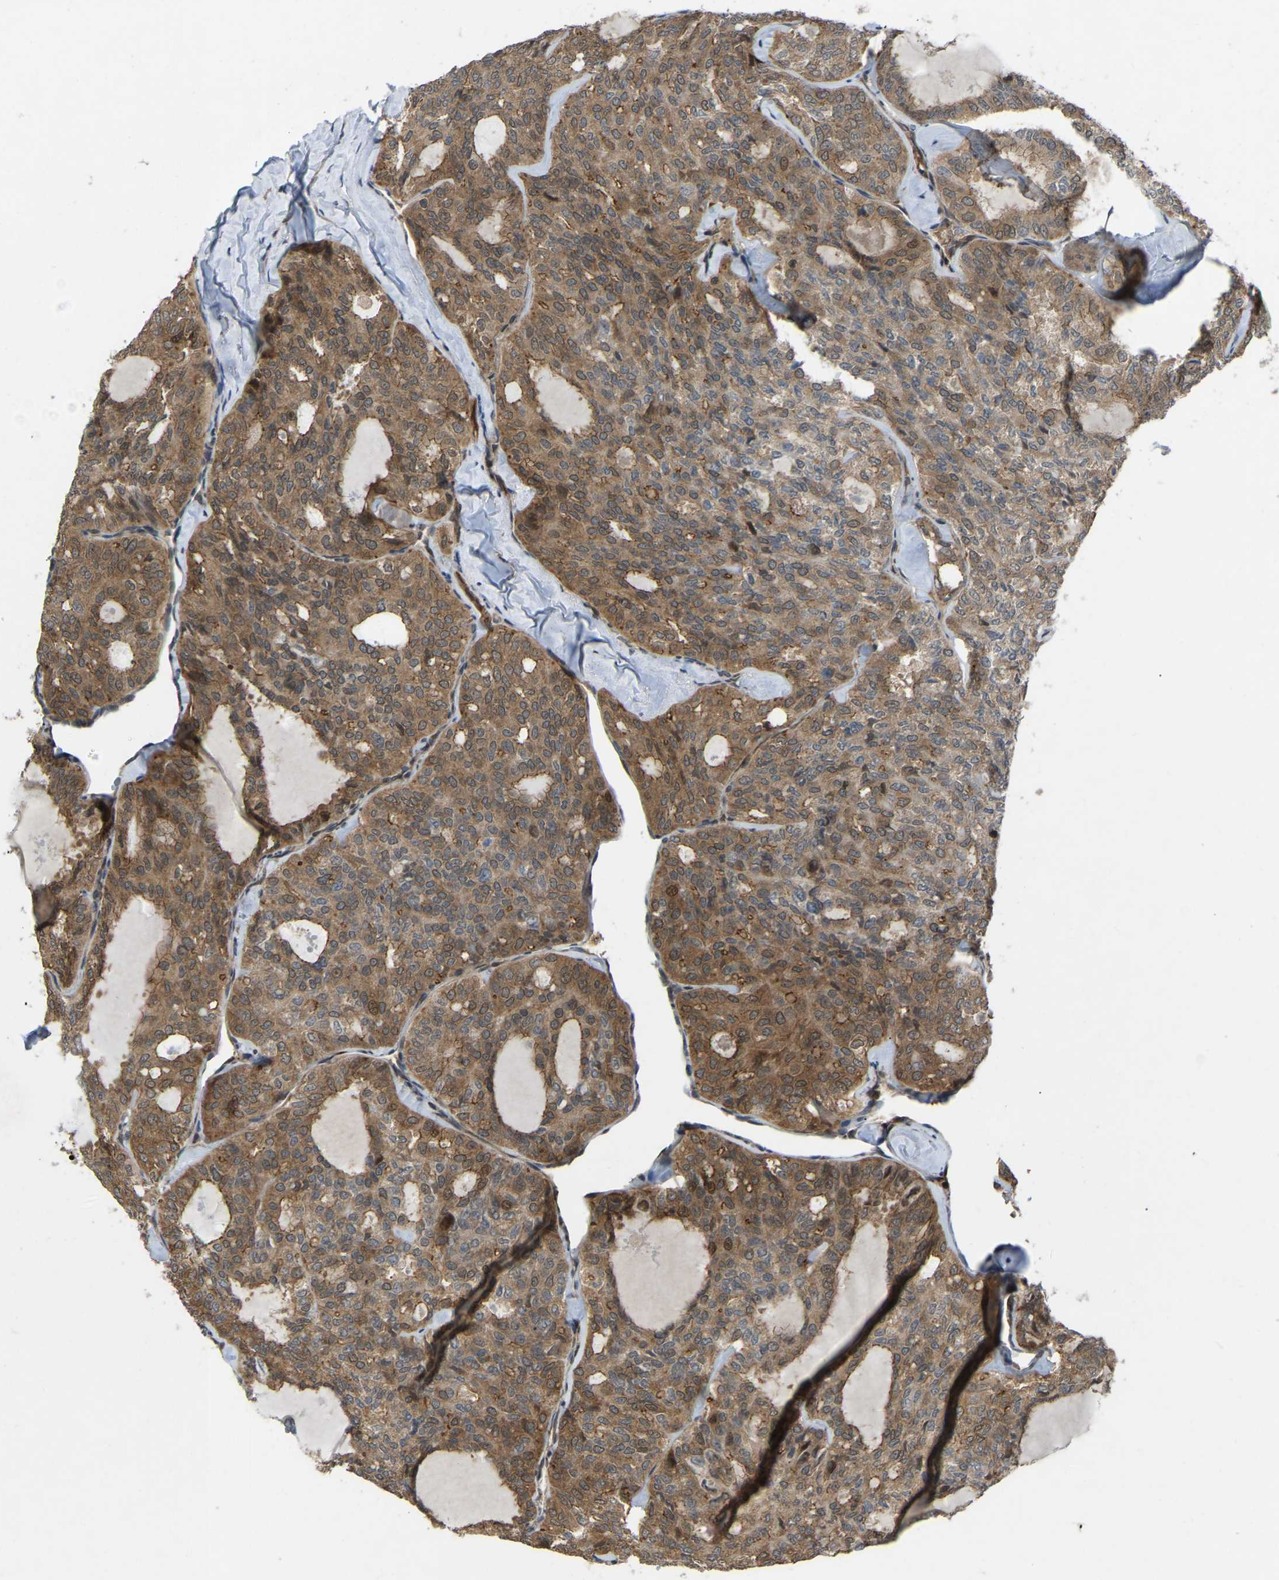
{"staining": {"intensity": "moderate", "quantity": ">75%", "location": "cytoplasmic/membranous,nuclear"}, "tissue": "thyroid cancer", "cell_type": "Tumor cells", "image_type": "cancer", "snomed": [{"axis": "morphology", "description": "Follicular adenoma carcinoma, NOS"}, {"axis": "topography", "description": "Thyroid gland"}], "caption": "IHC image of neoplastic tissue: thyroid cancer stained using IHC demonstrates medium levels of moderate protein expression localized specifically in the cytoplasmic/membranous and nuclear of tumor cells, appearing as a cytoplasmic/membranous and nuclear brown color.", "gene": "KIAA1549", "patient": {"sex": "male", "age": 75}}